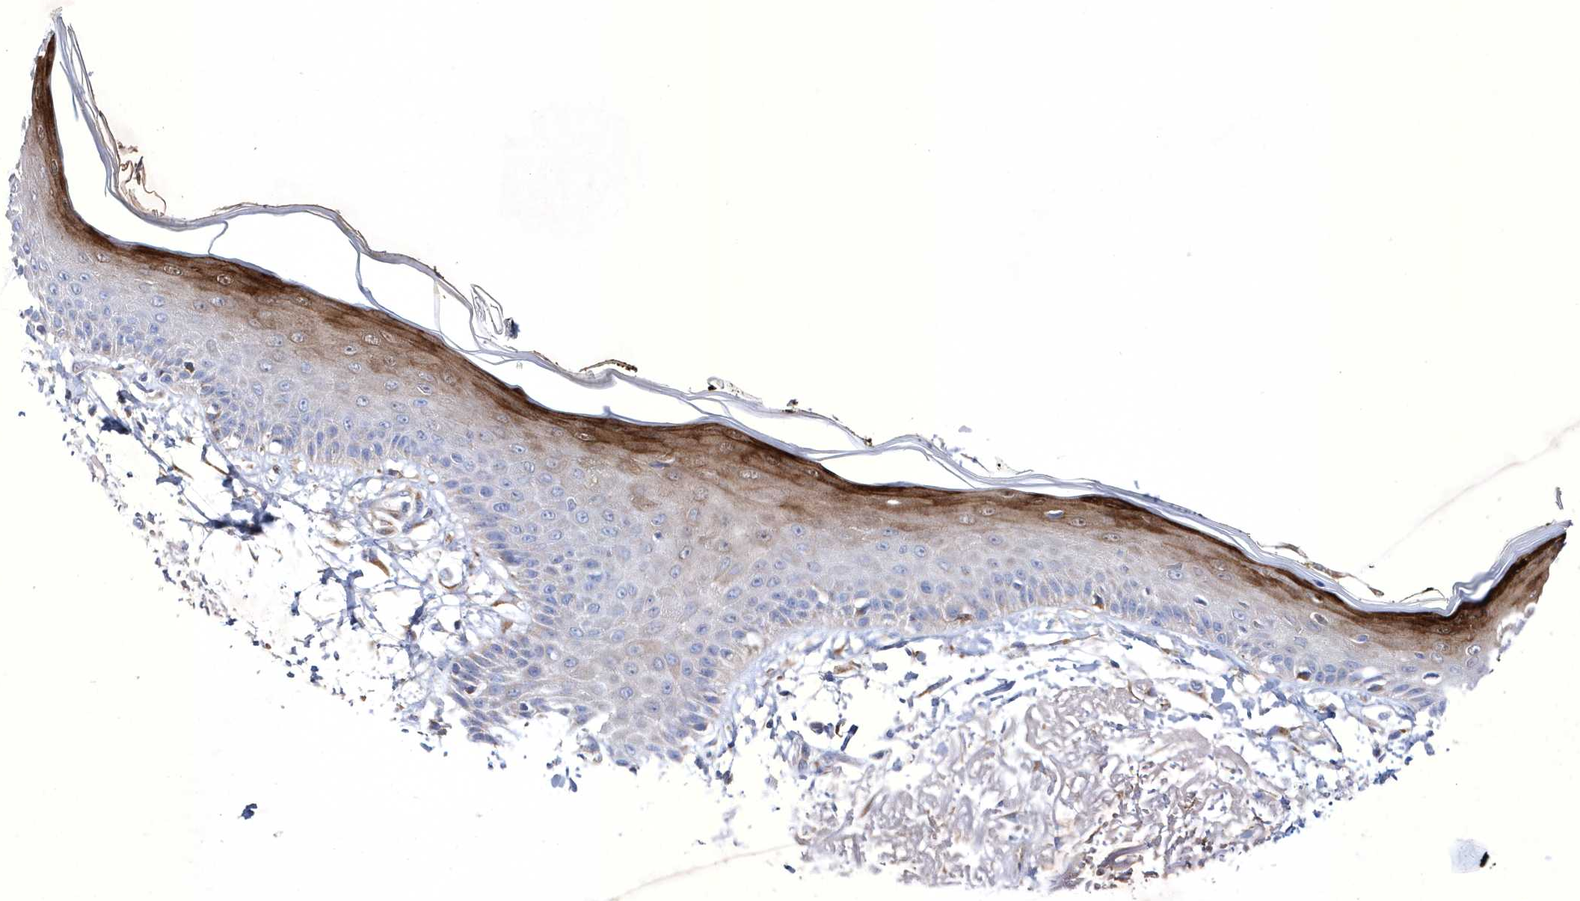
{"staining": {"intensity": "moderate", "quantity": "25%-75%", "location": "cytoplasmic/membranous"}, "tissue": "skin", "cell_type": "Fibroblasts", "image_type": "normal", "snomed": [{"axis": "morphology", "description": "Normal tissue, NOS"}, {"axis": "topography", "description": "Skin"}, {"axis": "topography", "description": "Skeletal muscle"}], "caption": "A brown stain shows moderate cytoplasmic/membranous expression of a protein in fibroblasts of normal human skin.", "gene": "METTL8", "patient": {"sex": "male", "age": 83}}